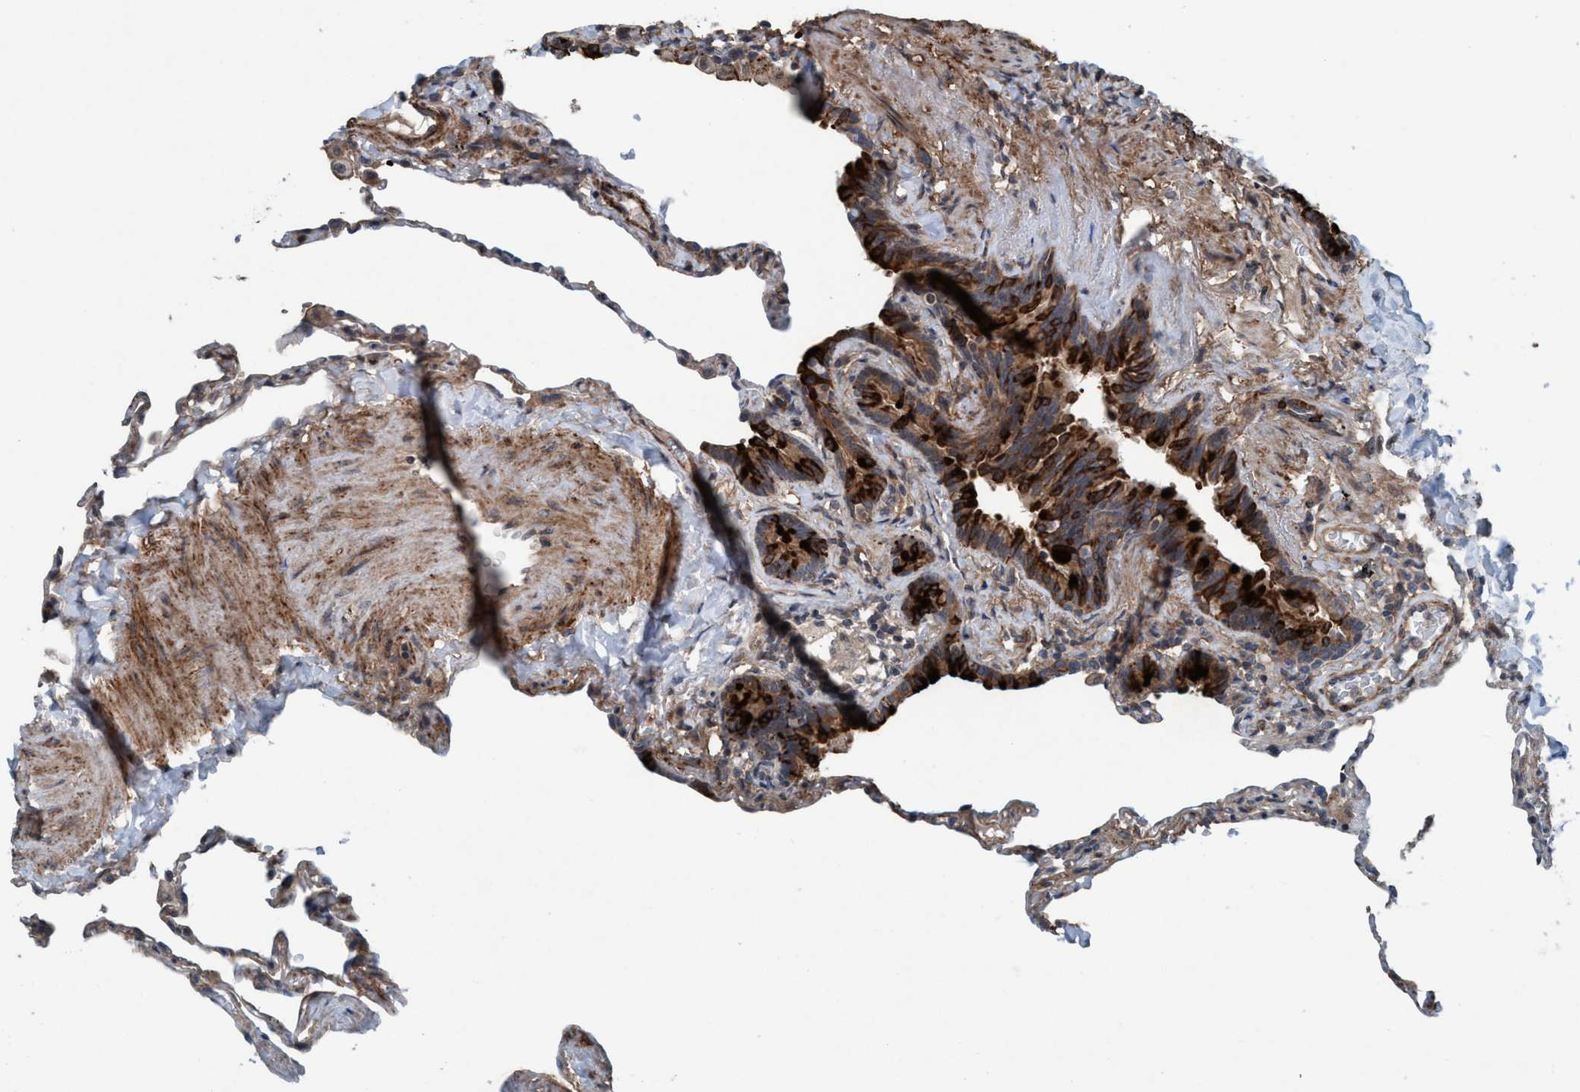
{"staining": {"intensity": "weak", "quantity": "<25%", "location": "cytoplasmic/membranous"}, "tissue": "lung", "cell_type": "Alveolar cells", "image_type": "normal", "snomed": [{"axis": "morphology", "description": "Normal tissue, NOS"}, {"axis": "topography", "description": "Lung"}], "caption": "This is a micrograph of immunohistochemistry staining of unremarkable lung, which shows no staining in alveolar cells. (DAB immunohistochemistry, high magnification).", "gene": "NISCH", "patient": {"sex": "male", "age": 59}}